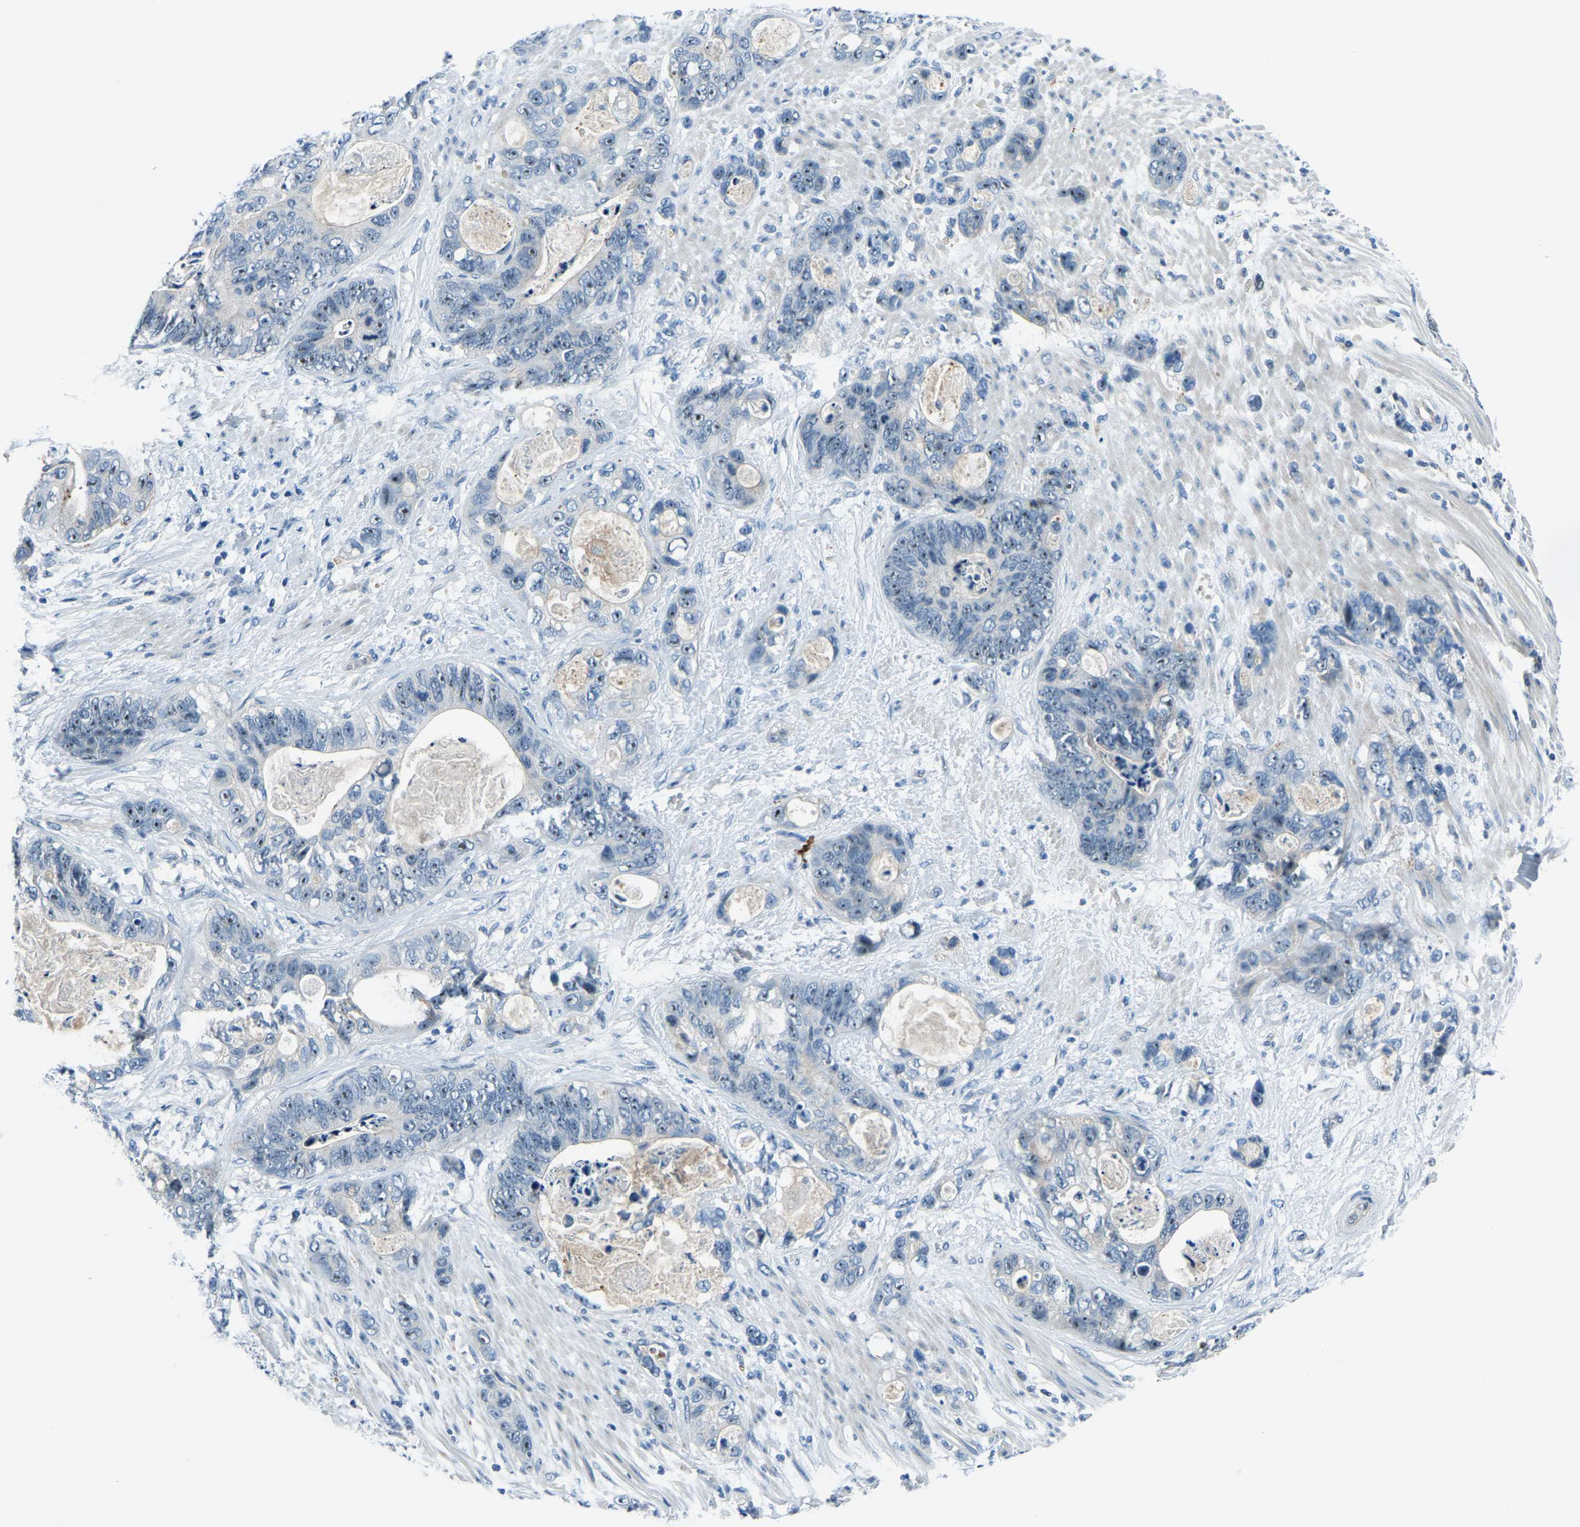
{"staining": {"intensity": "weak", "quantity": "25%-75%", "location": "nuclear"}, "tissue": "stomach cancer", "cell_type": "Tumor cells", "image_type": "cancer", "snomed": [{"axis": "morphology", "description": "Normal tissue, NOS"}, {"axis": "morphology", "description": "Adenocarcinoma, NOS"}, {"axis": "topography", "description": "Stomach"}], "caption": "There is low levels of weak nuclear expression in tumor cells of stomach adenocarcinoma, as demonstrated by immunohistochemical staining (brown color).", "gene": "RRP1", "patient": {"sex": "female", "age": 89}}